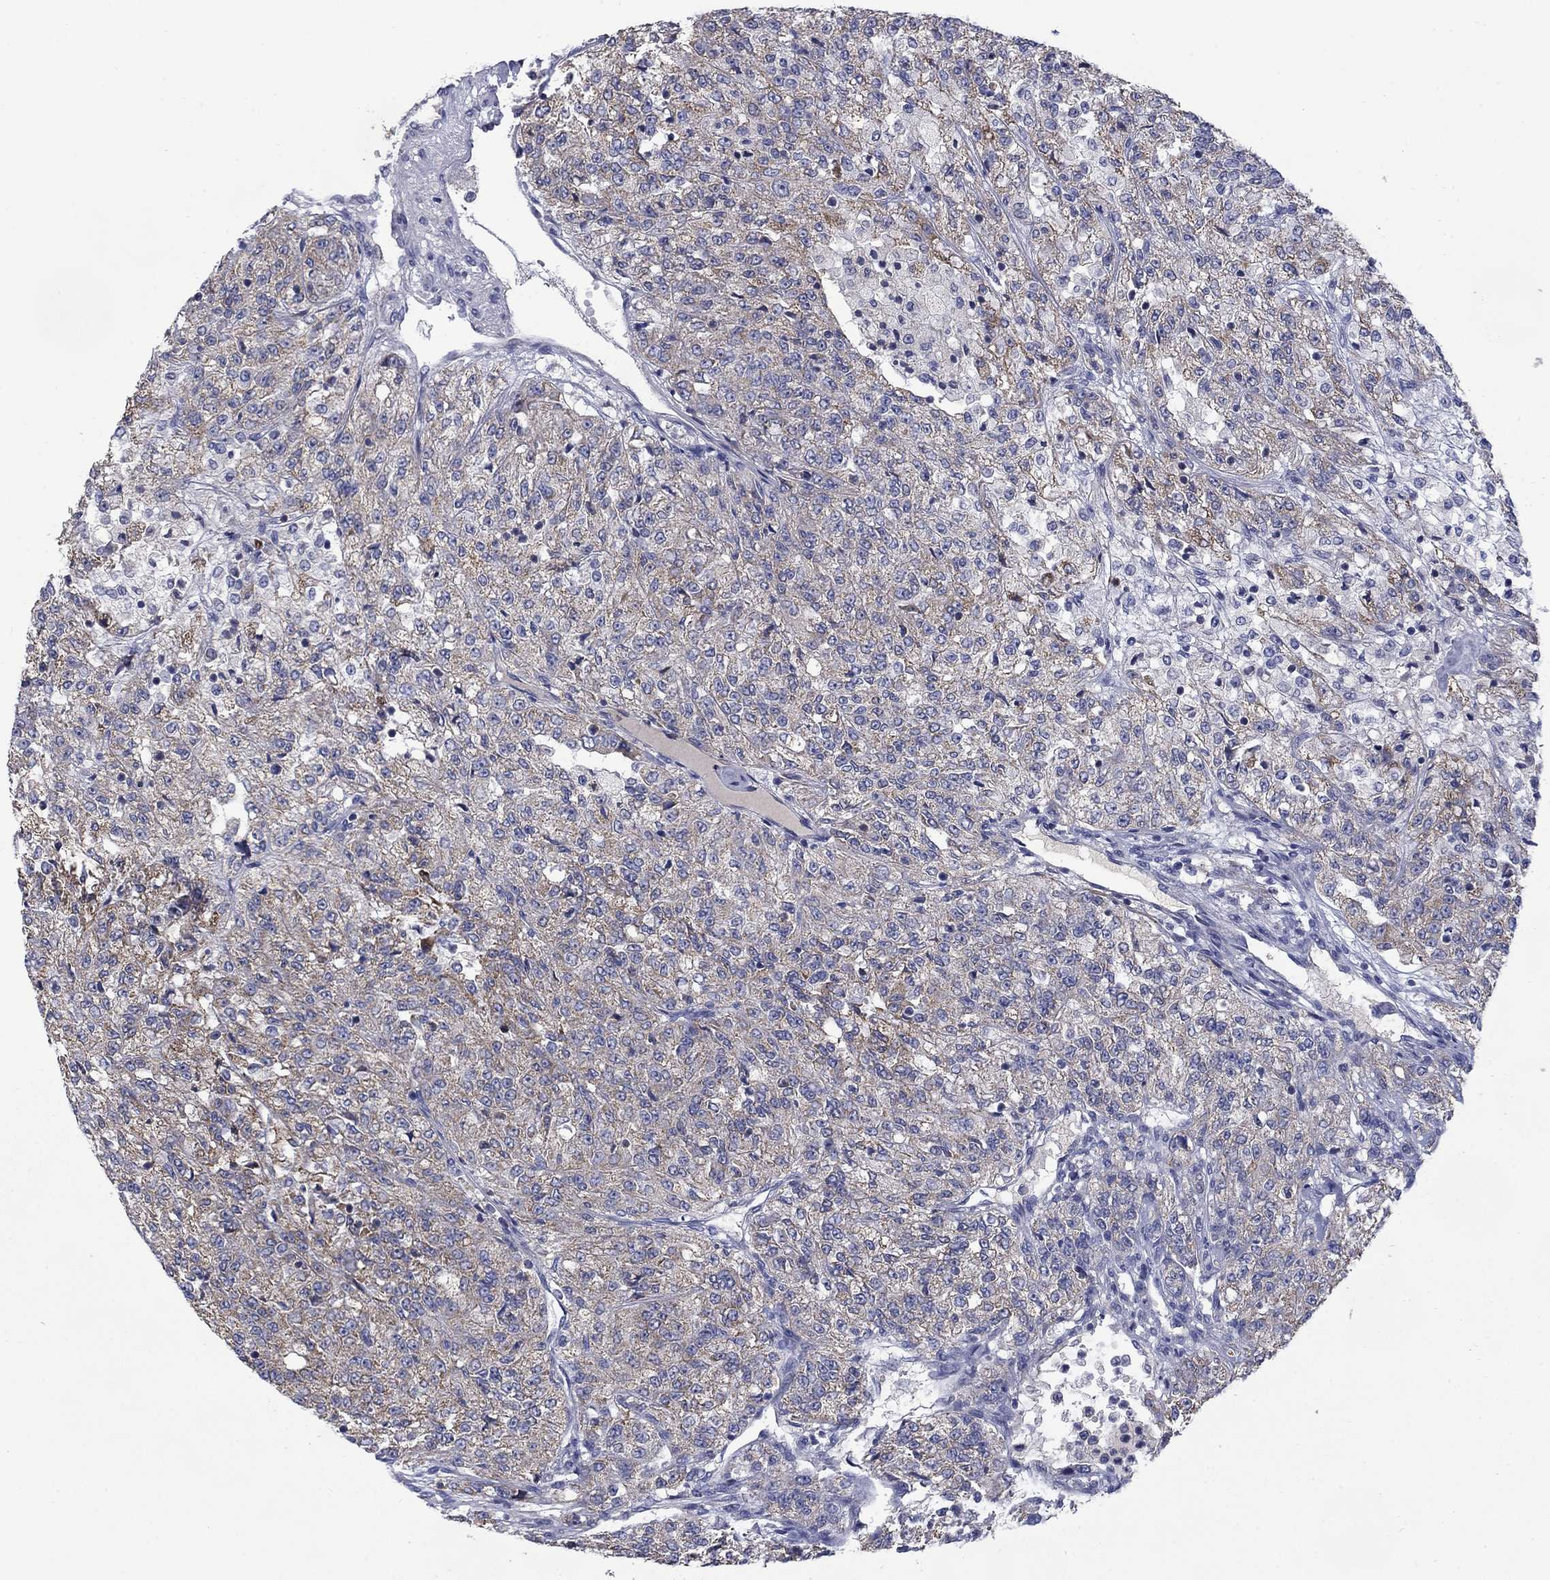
{"staining": {"intensity": "moderate", "quantity": "<25%", "location": "cytoplasmic/membranous"}, "tissue": "renal cancer", "cell_type": "Tumor cells", "image_type": "cancer", "snomed": [{"axis": "morphology", "description": "Adenocarcinoma, NOS"}, {"axis": "topography", "description": "Kidney"}], "caption": "Renal adenocarcinoma tissue shows moderate cytoplasmic/membranous expression in approximately <25% of tumor cells The protein is shown in brown color, while the nuclei are stained blue.", "gene": "FRK", "patient": {"sex": "female", "age": 63}}